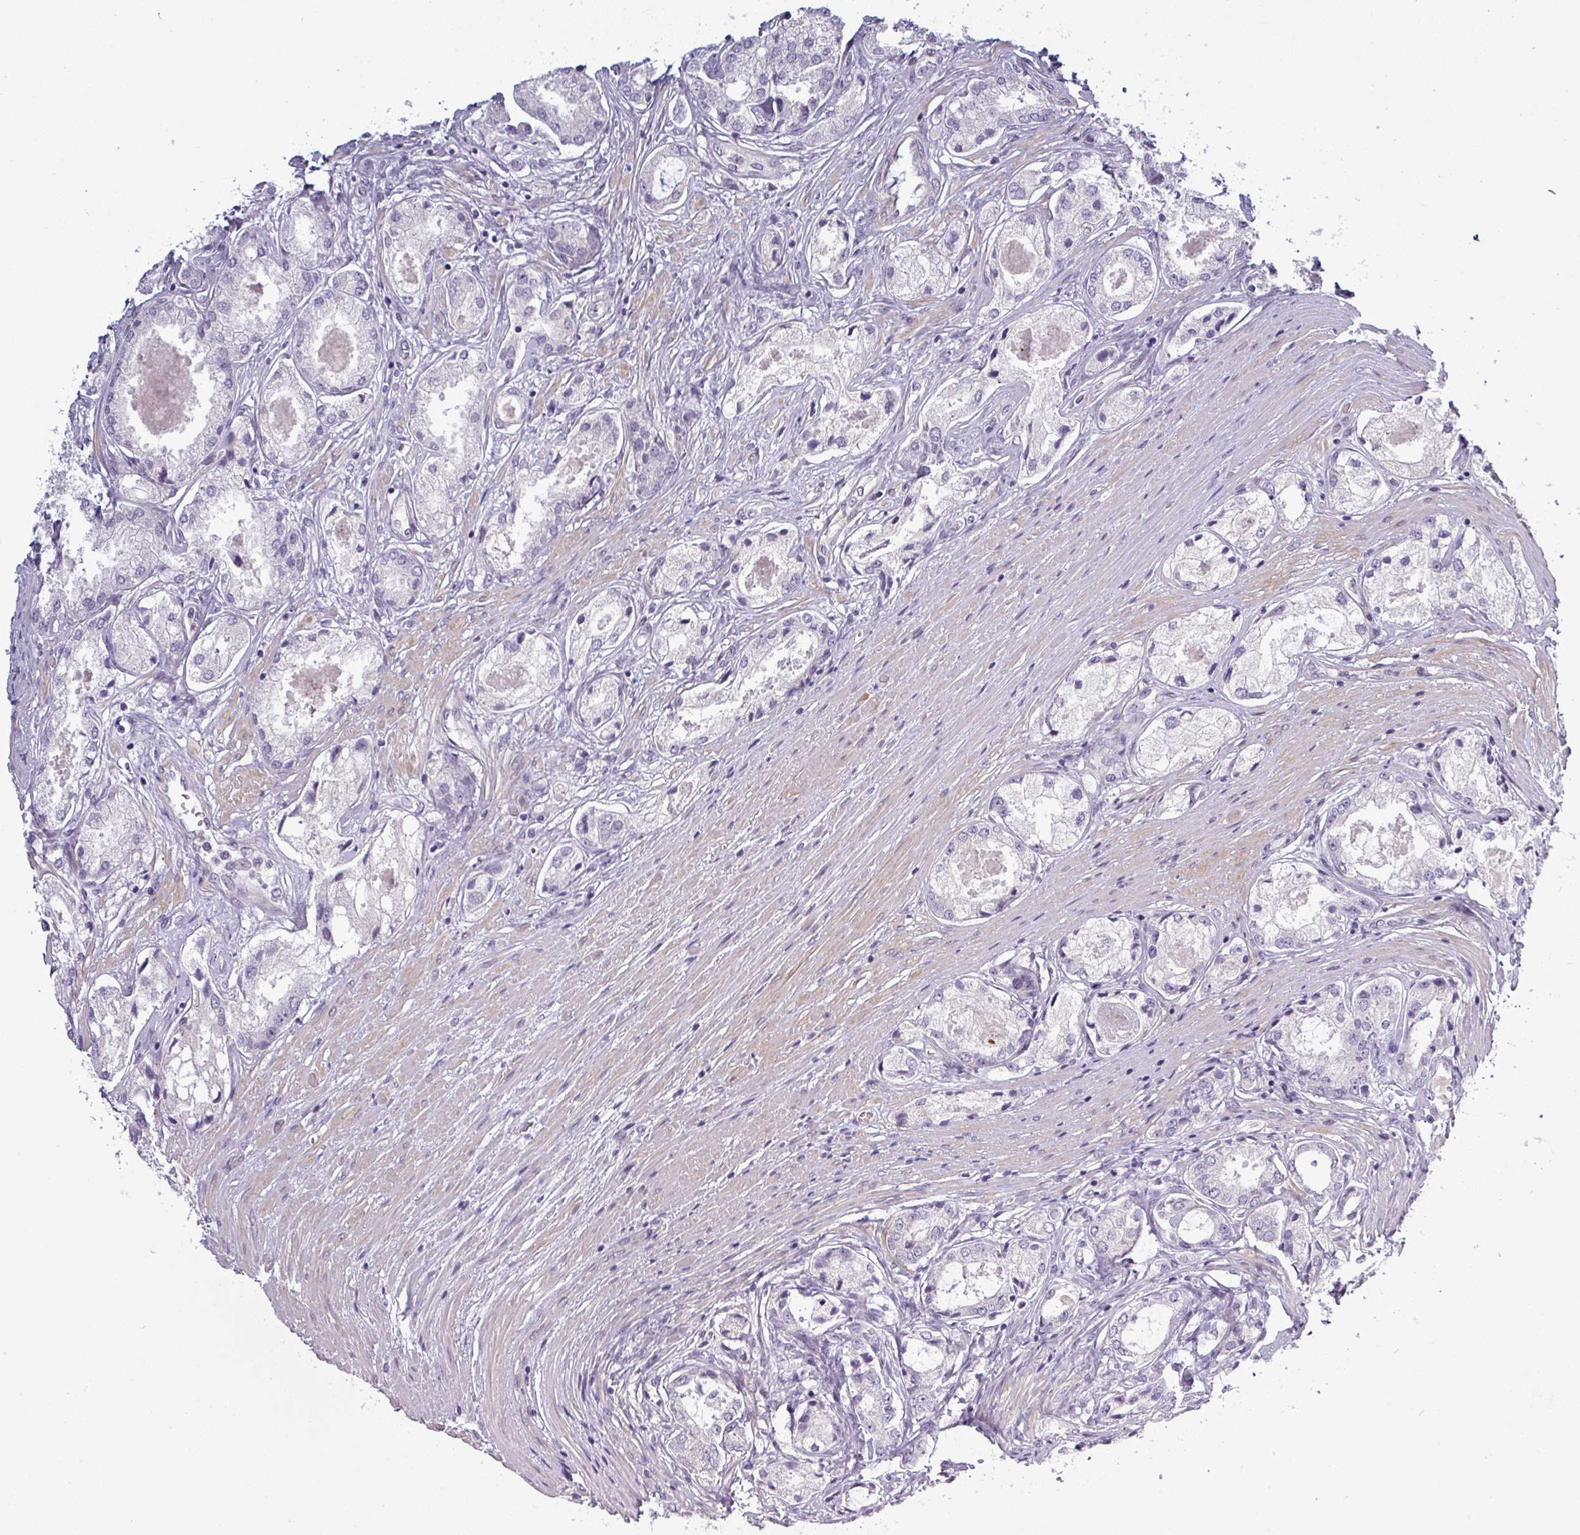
{"staining": {"intensity": "negative", "quantity": "none", "location": "none"}, "tissue": "prostate cancer", "cell_type": "Tumor cells", "image_type": "cancer", "snomed": [{"axis": "morphology", "description": "Adenocarcinoma, Low grade"}, {"axis": "topography", "description": "Prostate"}], "caption": "Immunohistochemical staining of human prostate low-grade adenocarcinoma displays no significant staining in tumor cells.", "gene": "PRAMEF12", "patient": {"sex": "male", "age": 68}}